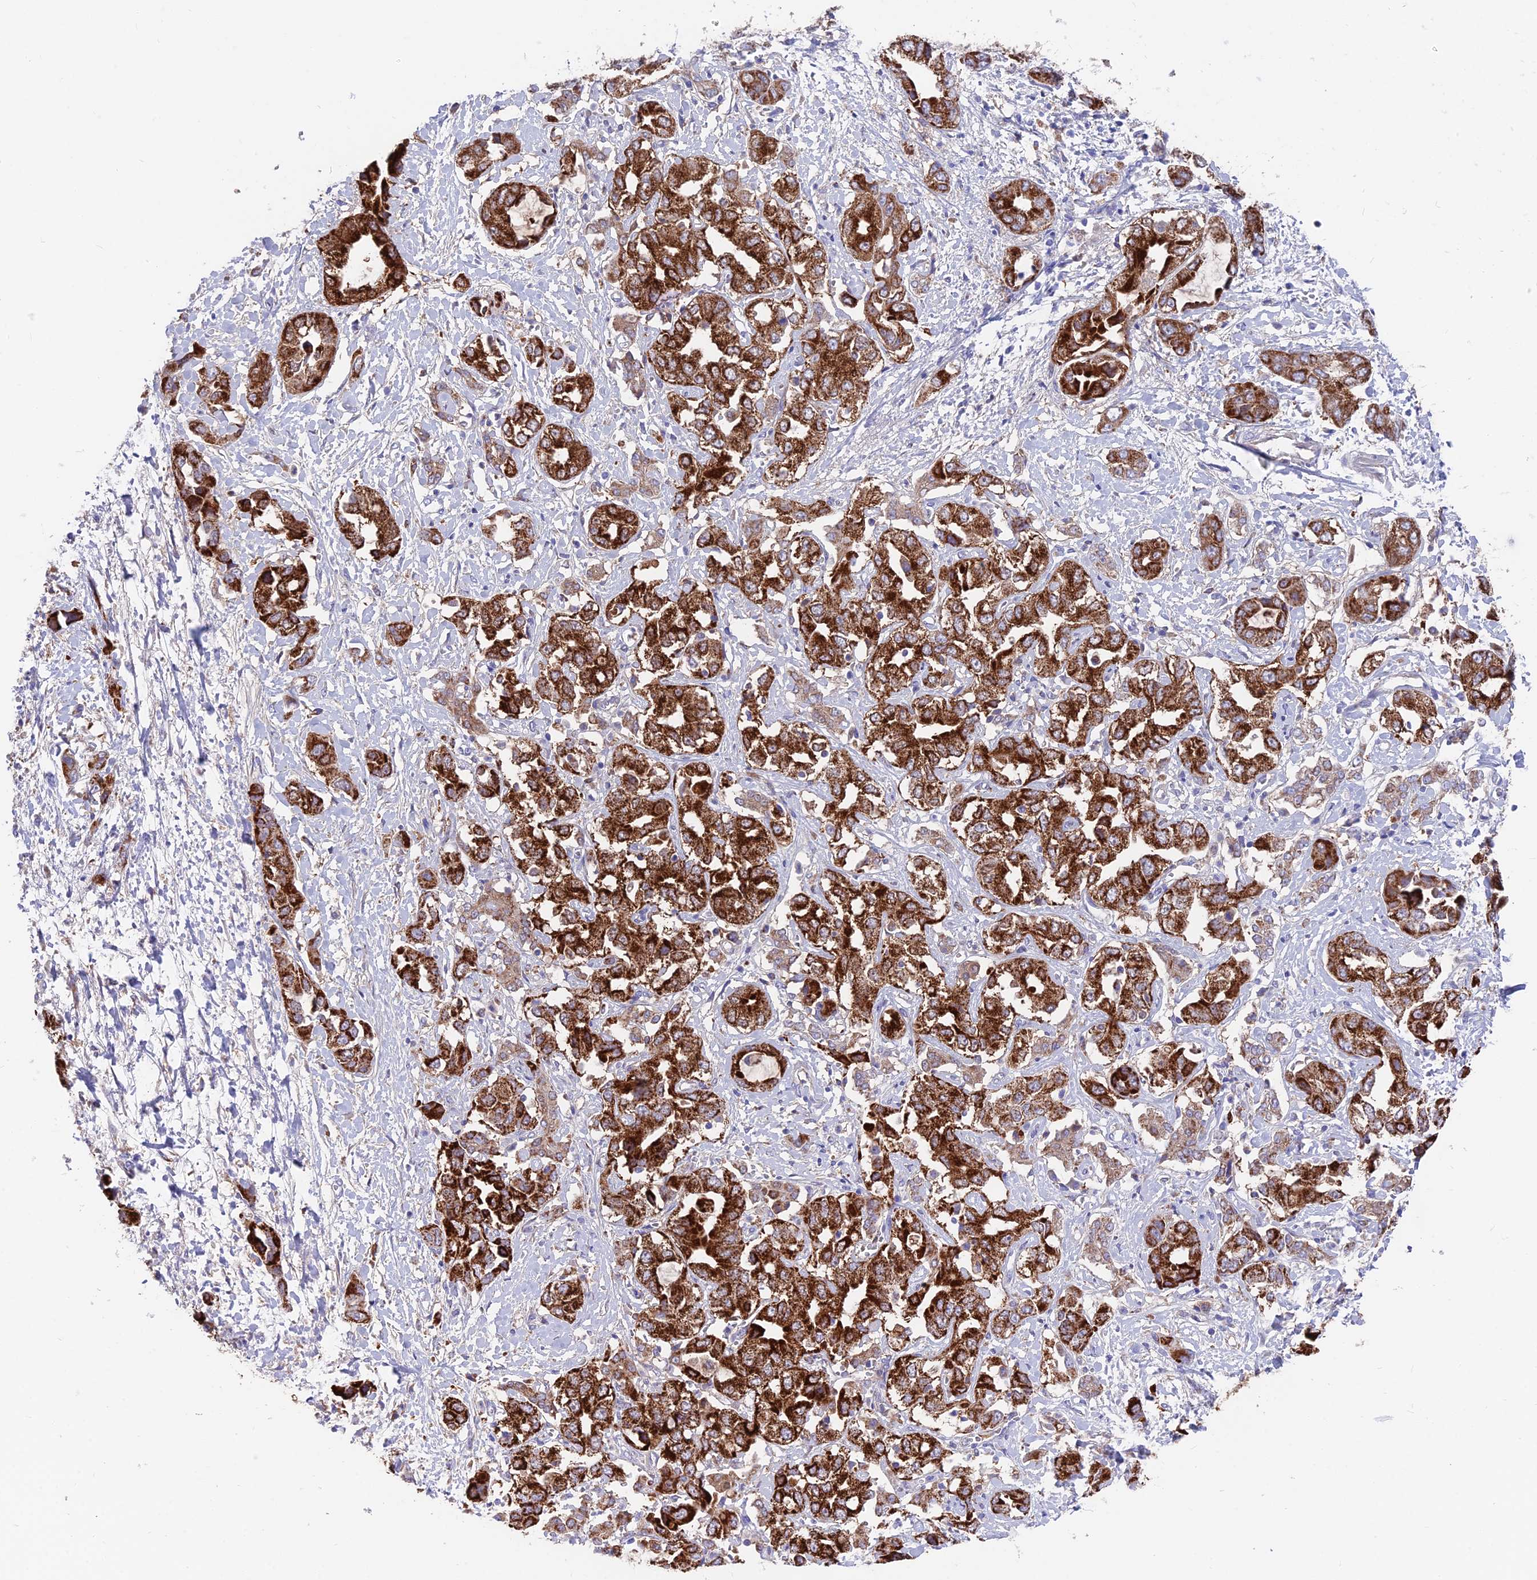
{"staining": {"intensity": "strong", "quantity": ">75%", "location": "cytoplasmic/membranous"}, "tissue": "liver cancer", "cell_type": "Tumor cells", "image_type": "cancer", "snomed": [{"axis": "morphology", "description": "Cholangiocarcinoma"}, {"axis": "topography", "description": "Liver"}], "caption": "This is an image of immunohistochemistry staining of liver cancer (cholangiocarcinoma), which shows strong staining in the cytoplasmic/membranous of tumor cells.", "gene": "TIGD6", "patient": {"sex": "female", "age": 52}}